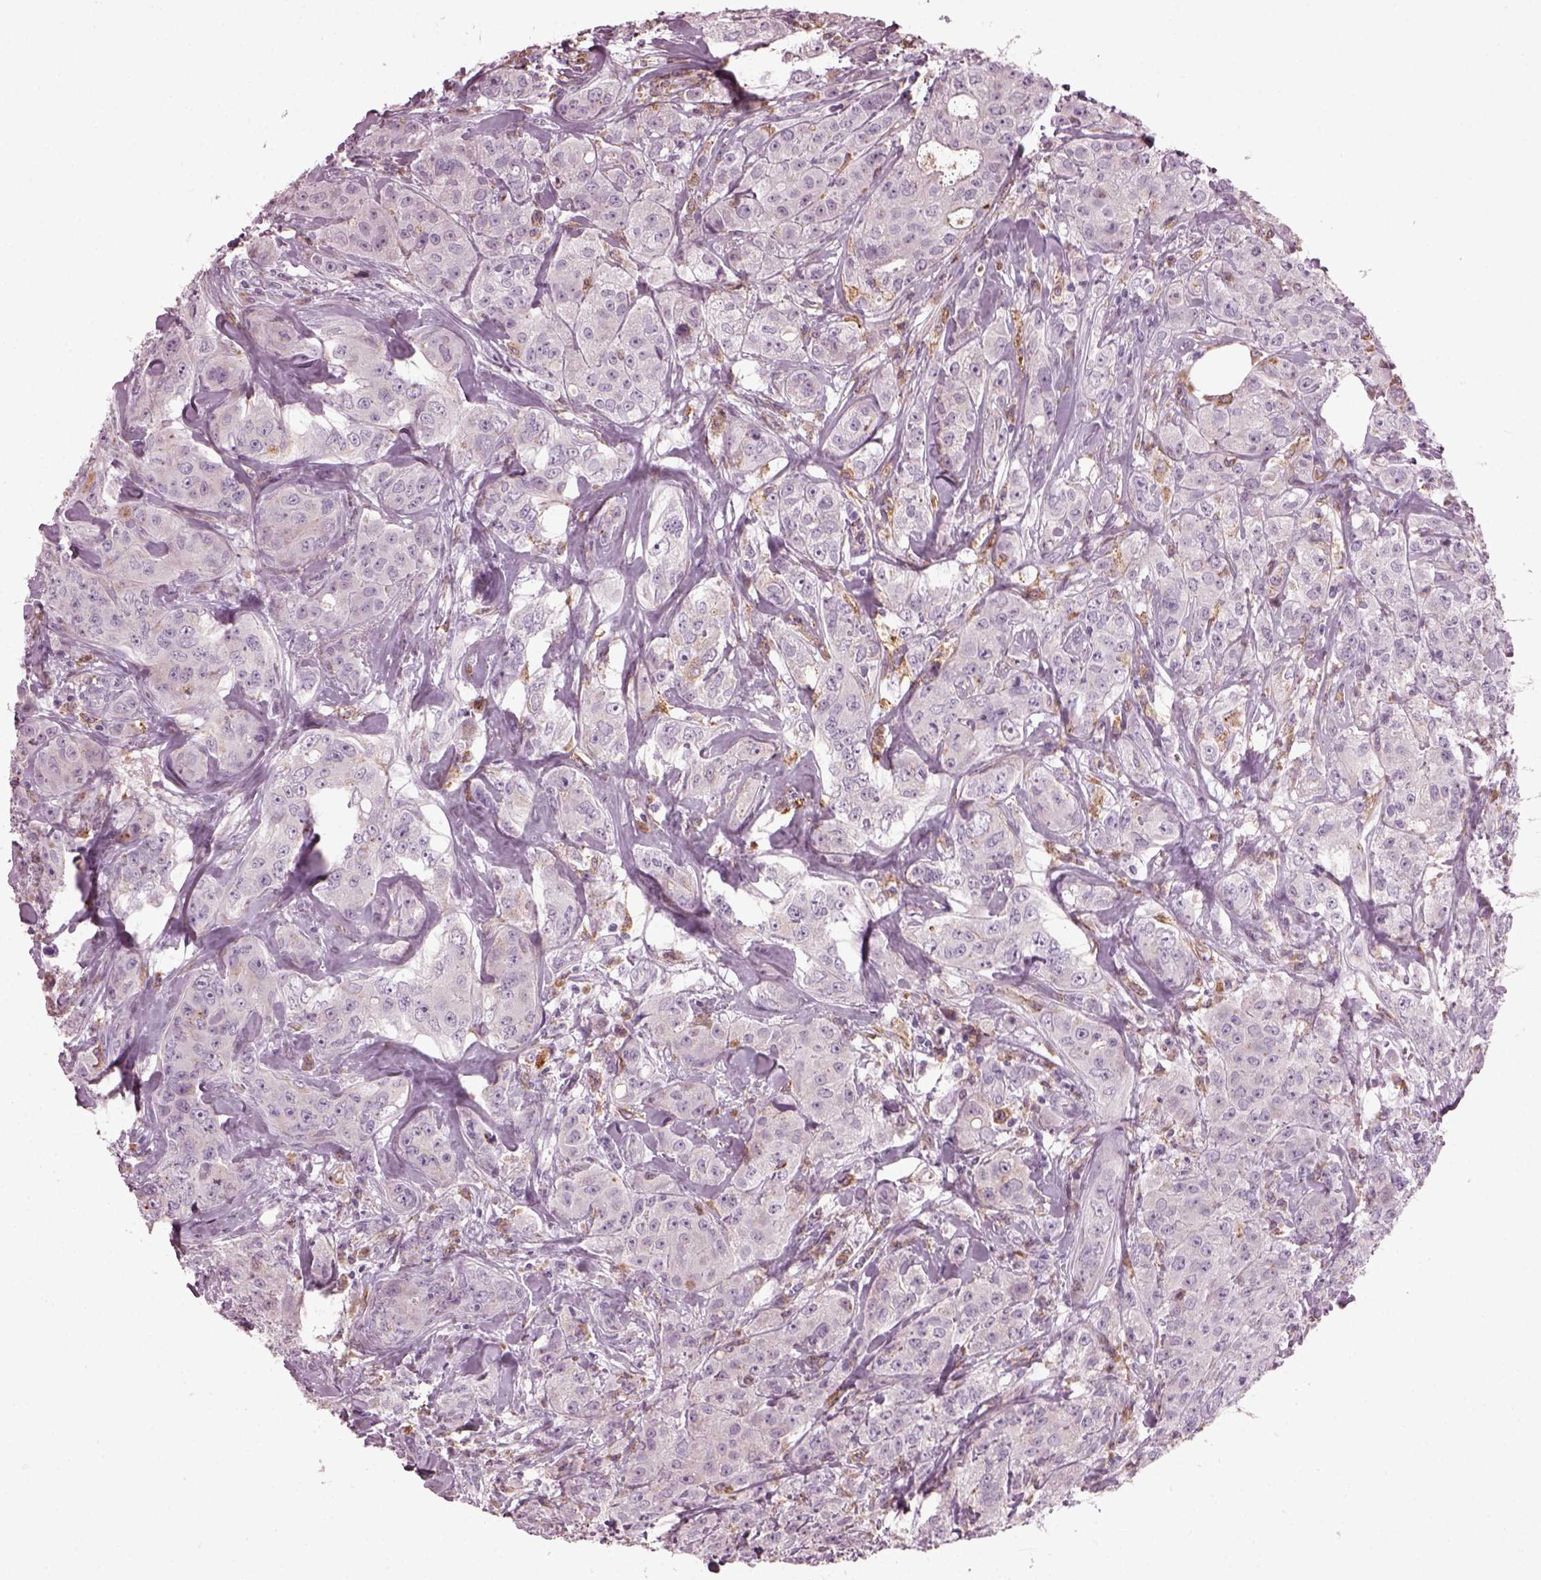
{"staining": {"intensity": "negative", "quantity": "none", "location": "none"}, "tissue": "breast cancer", "cell_type": "Tumor cells", "image_type": "cancer", "snomed": [{"axis": "morphology", "description": "Duct carcinoma"}, {"axis": "topography", "description": "Breast"}], "caption": "Human invasive ductal carcinoma (breast) stained for a protein using immunohistochemistry (IHC) exhibits no positivity in tumor cells.", "gene": "TMEM231", "patient": {"sex": "female", "age": 43}}